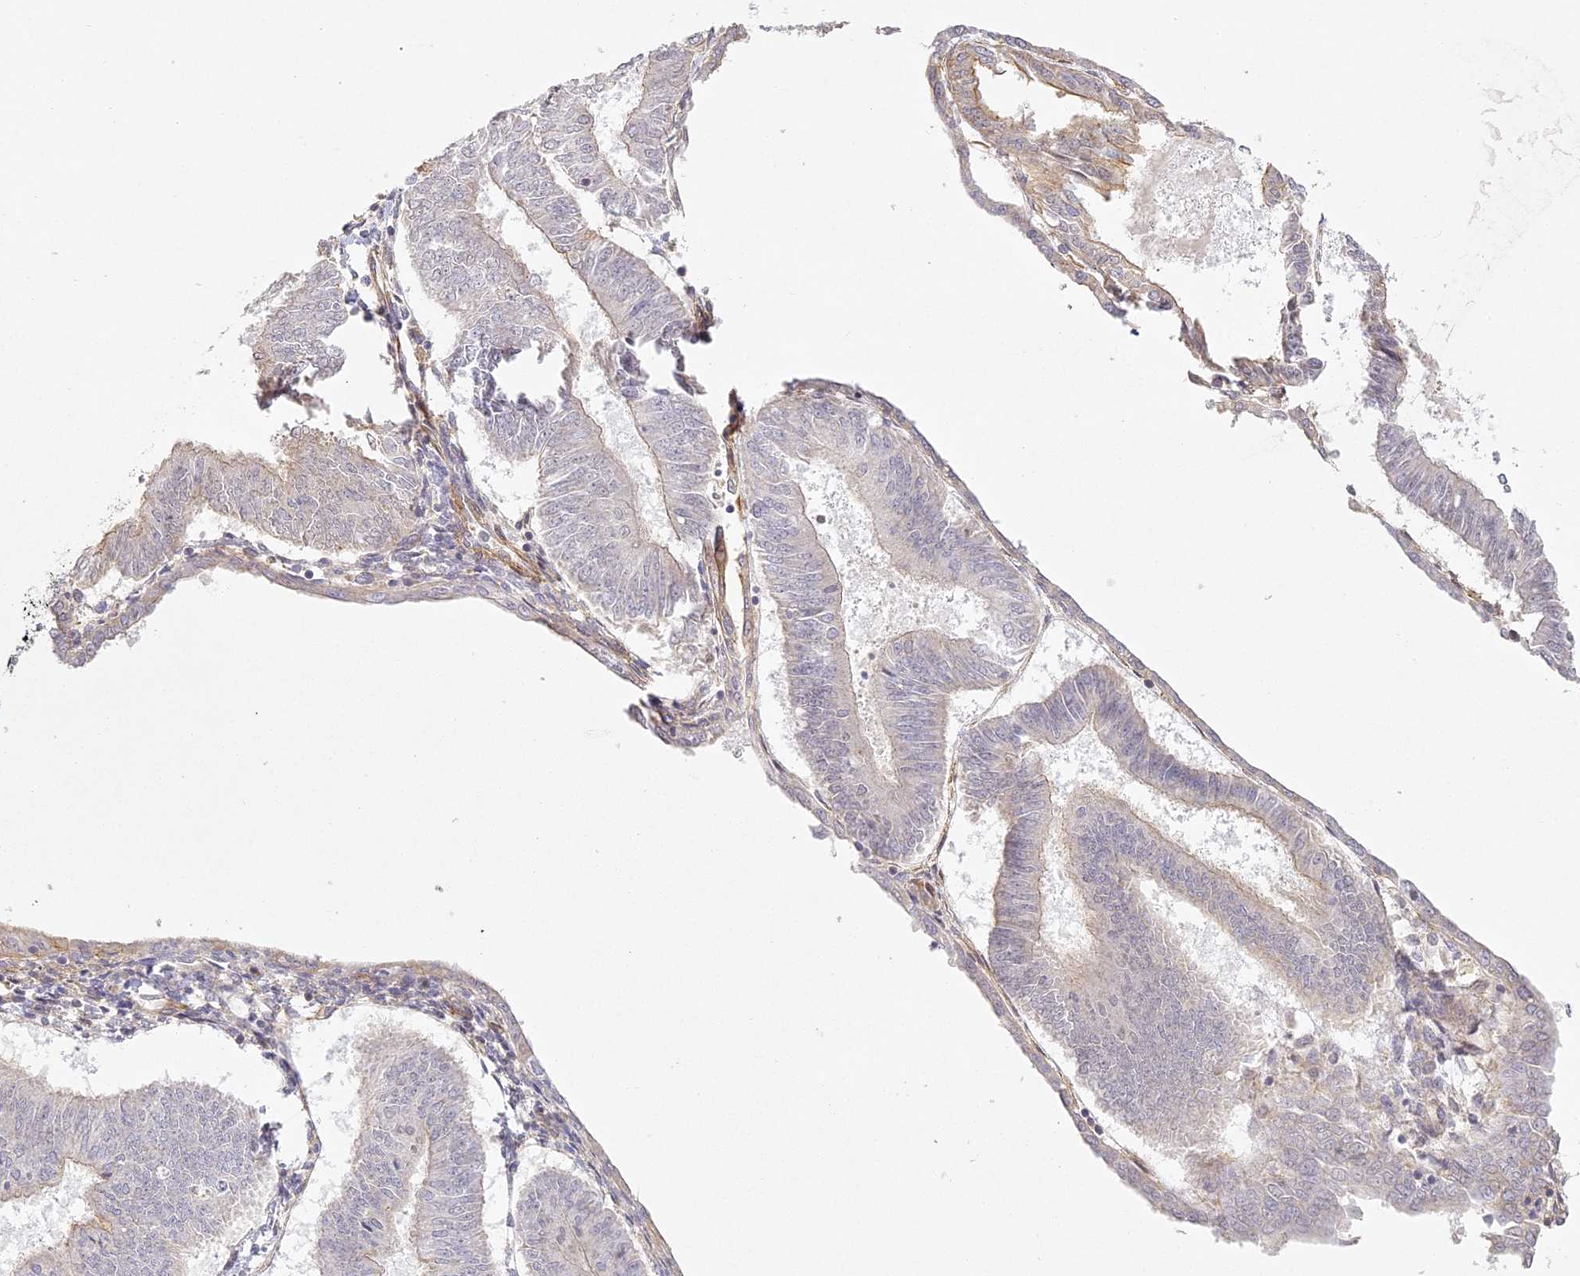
{"staining": {"intensity": "weak", "quantity": "<25%", "location": "cytoplasmic/membranous"}, "tissue": "endometrial cancer", "cell_type": "Tumor cells", "image_type": "cancer", "snomed": [{"axis": "morphology", "description": "Adenocarcinoma, NOS"}, {"axis": "topography", "description": "Endometrium"}], "caption": "The immunohistochemistry (IHC) micrograph has no significant positivity in tumor cells of adenocarcinoma (endometrial) tissue.", "gene": "MED28", "patient": {"sex": "female", "age": 58}}